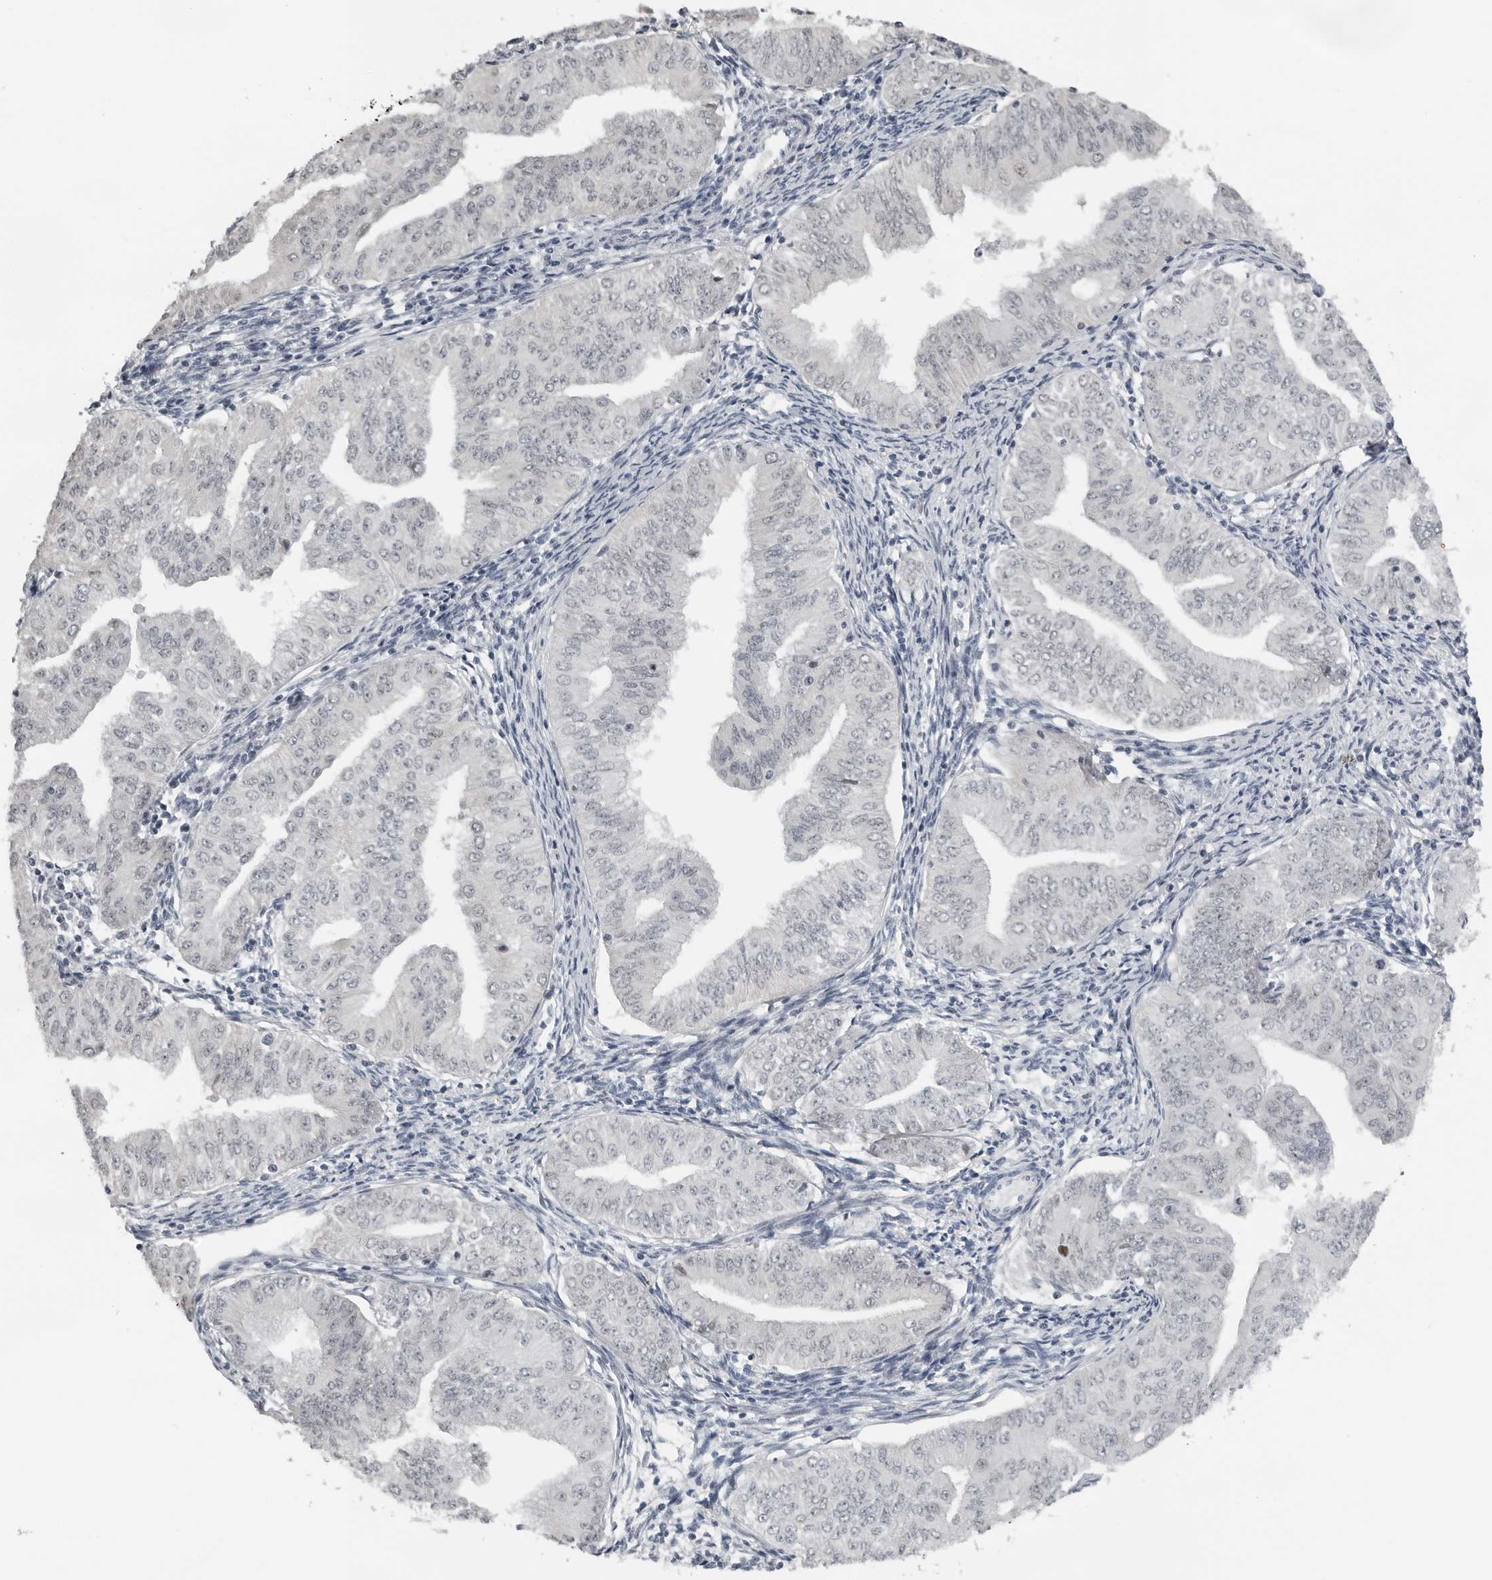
{"staining": {"intensity": "negative", "quantity": "none", "location": "none"}, "tissue": "endometrial cancer", "cell_type": "Tumor cells", "image_type": "cancer", "snomed": [{"axis": "morphology", "description": "Normal tissue, NOS"}, {"axis": "morphology", "description": "Adenocarcinoma, NOS"}, {"axis": "topography", "description": "Endometrium"}], "caption": "The histopathology image exhibits no staining of tumor cells in adenocarcinoma (endometrial).", "gene": "PPP1R42", "patient": {"sex": "female", "age": 53}}